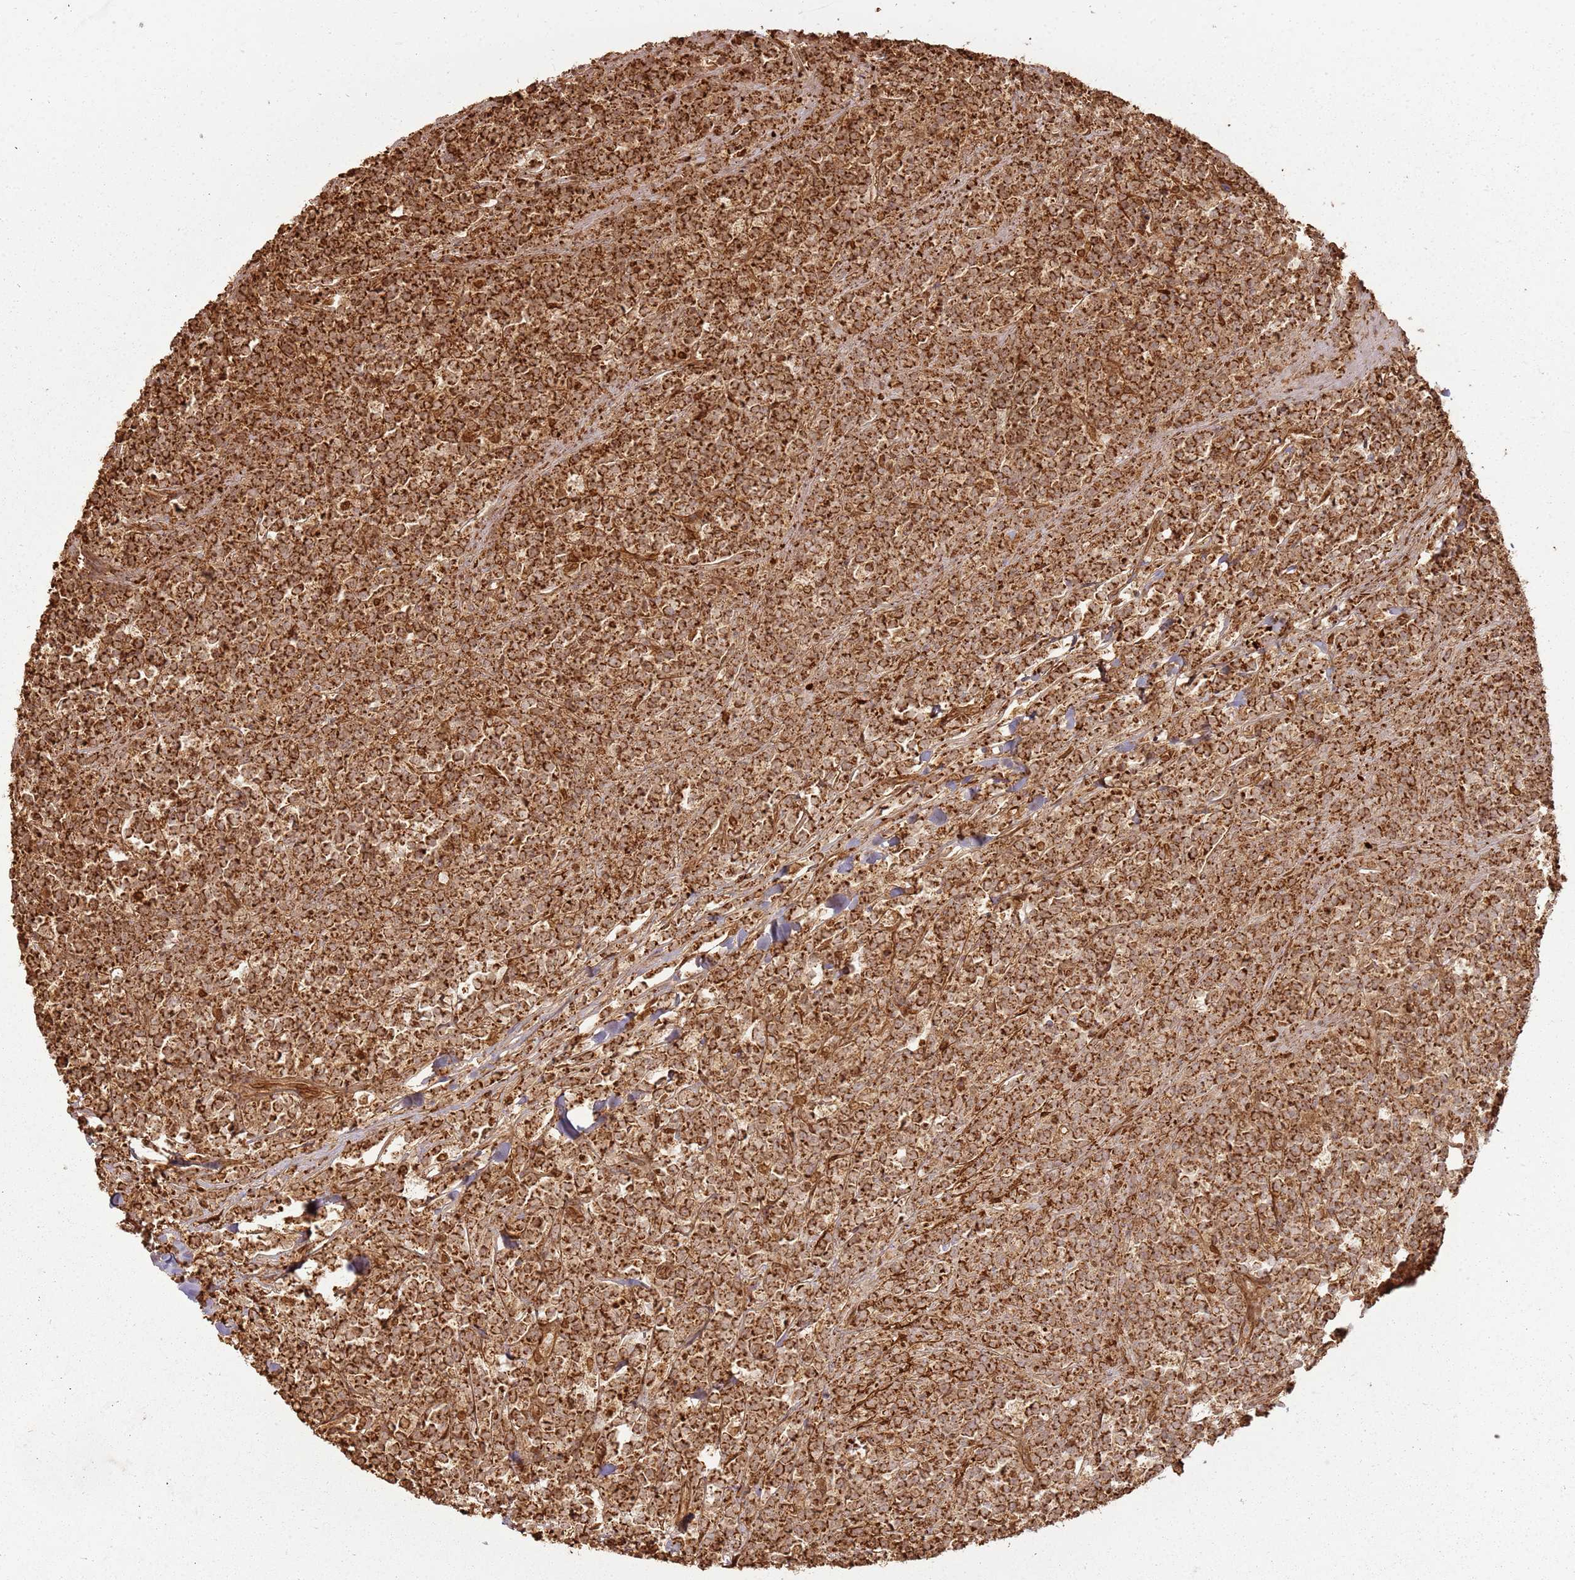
{"staining": {"intensity": "strong", "quantity": ">75%", "location": "cytoplasmic/membranous"}, "tissue": "lymphoma", "cell_type": "Tumor cells", "image_type": "cancer", "snomed": [{"axis": "morphology", "description": "Malignant lymphoma, non-Hodgkin's type, High grade"}, {"axis": "topography", "description": "Small intestine"}, {"axis": "topography", "description": "Colon"}], "caption": "This is an image of immunohistochemistry (IHC) staining of lymphoma, which shows strong positivity in the cytoplasmic/membranous of tumor cells.", "gene": "DDX59", "patient": {"sex": "male", "age": 8}}